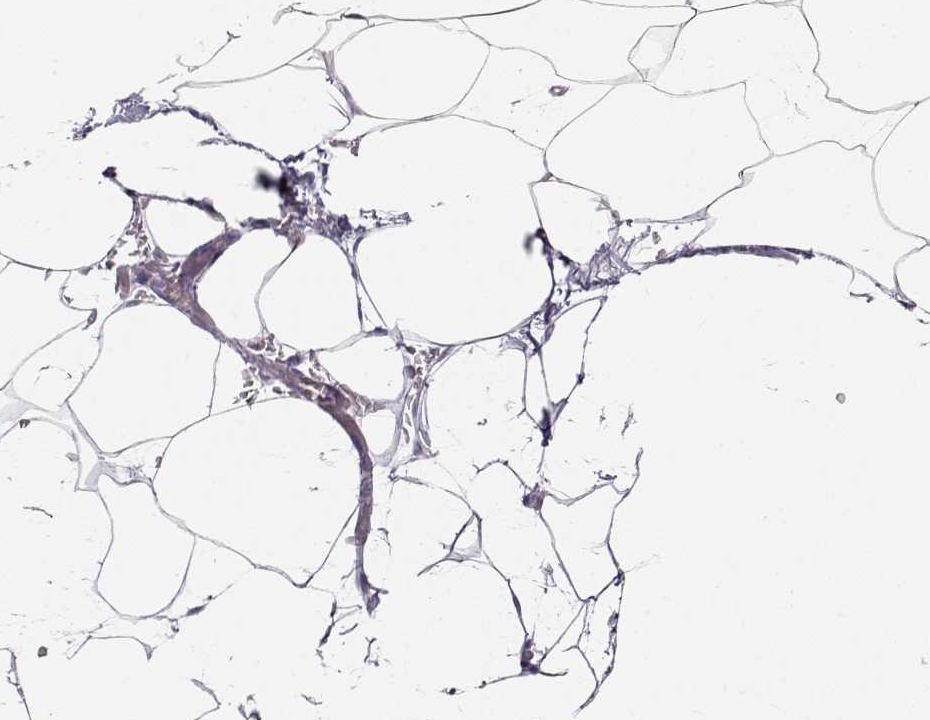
{"staining": {"intensity": "negative", "quantity": "none", "location": "none"}, "tissue": "adipose tissue", "cell_type": "Adipocytes", "image_type": "normal", "snomed": [{"axis": "morphology", "description": "Normal tissue, NOS"}, {"axis": "topography", "description": "Adipose tissue"}], "caption": "DAB immunohistochemical staining of benign adipose tissue shows no significant expression in adipocytes.", "gene": "FAM205A", "patient": {"sex": "male", "age": 57}}